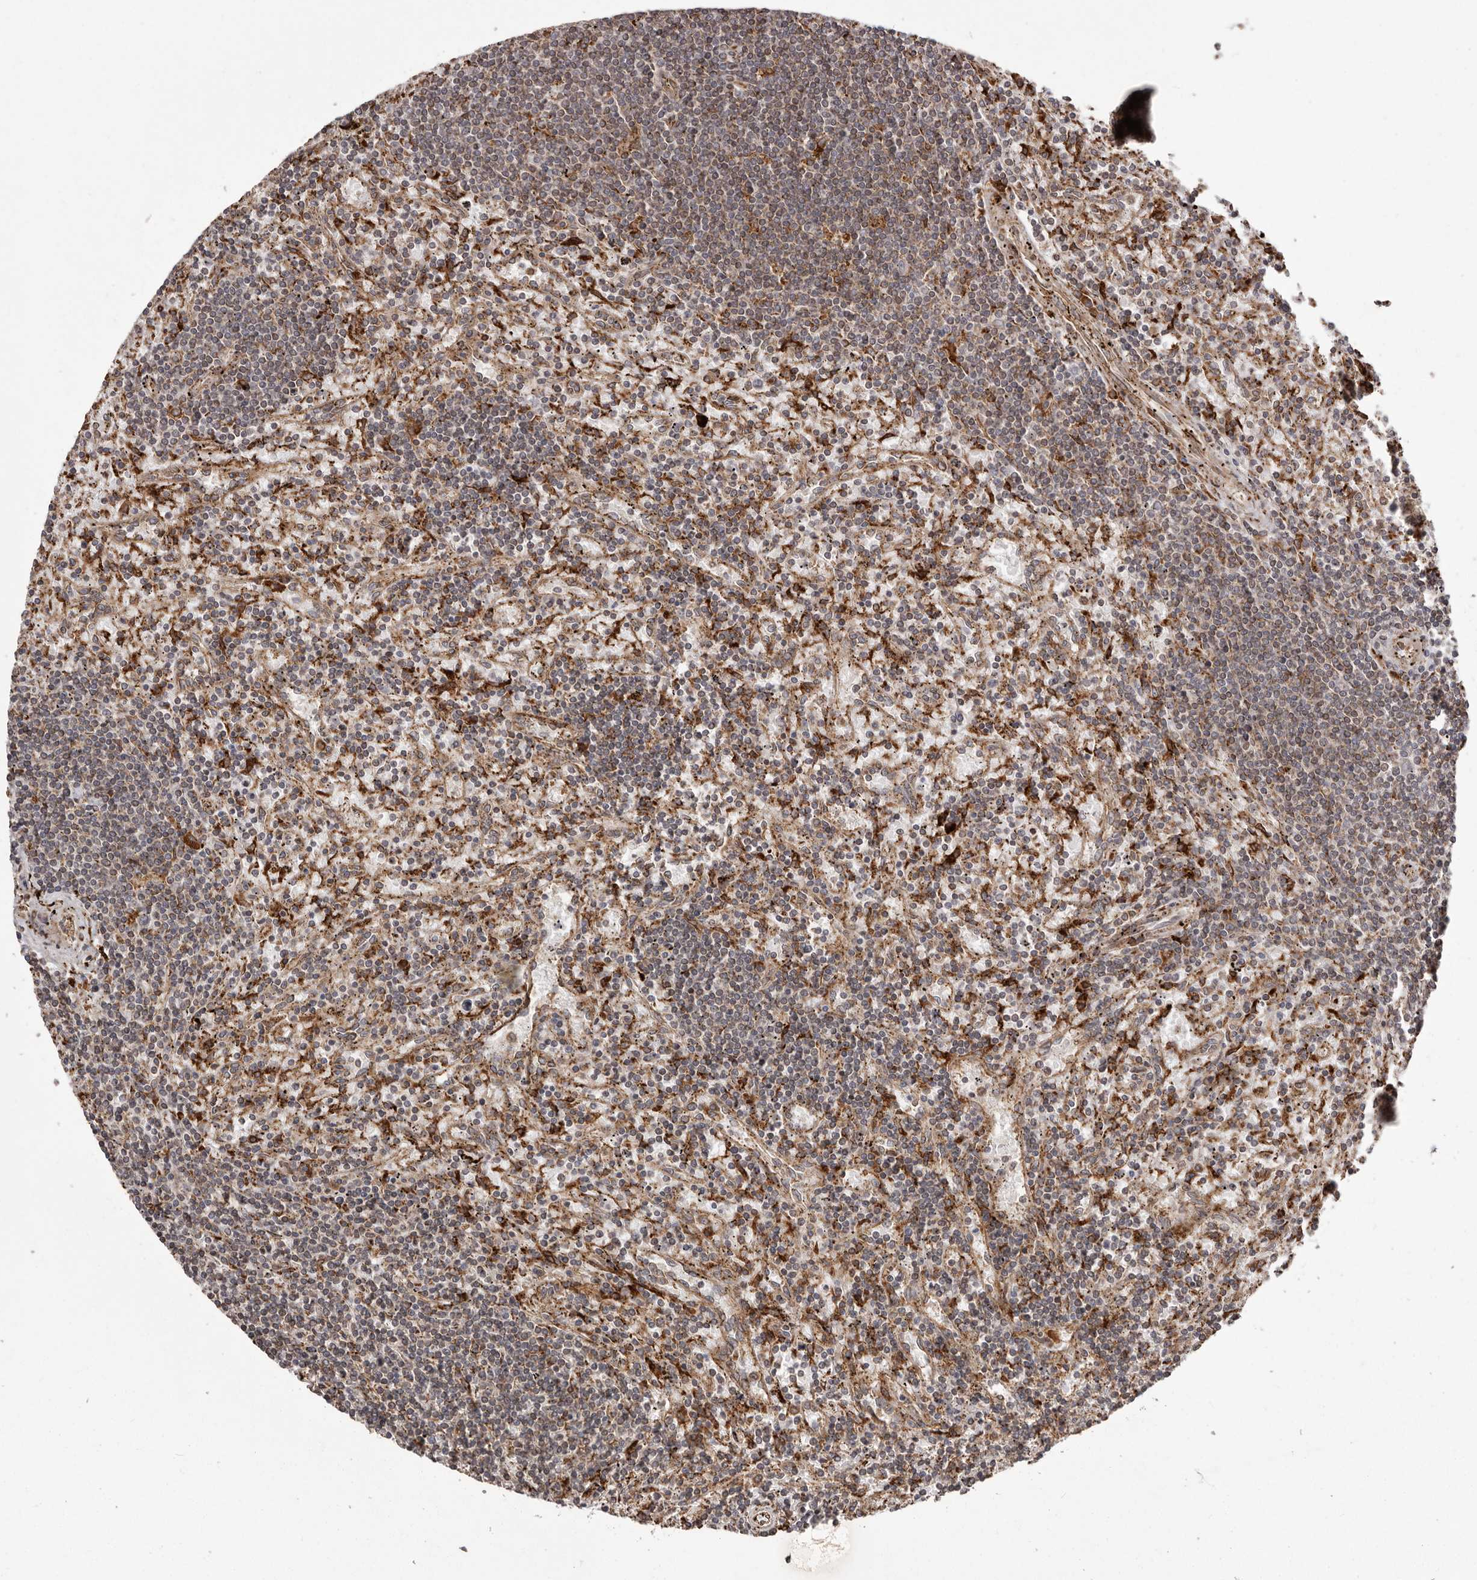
{"staining": {"intensity": "weak", "quantity": "25%-75%", "location": "cytoplasmic/membranous"}, "tissue": "lymphoma", "cell_type": "Tumor cells", "image_type": "cancer", "snomed": [{"axis": "morphology", "description": "Malignant lymphoma, non-Hodgkin's type, Low grade"}, {"axis": "topography", "description": "Spleen"}], "caption": "This histopathology image demonstrates lymphoma stained with immunohistochemistry to label a protein in brown. The cytoplasmic/membranous of tumor cells show weak positivity for the protein. Nuclei are counter-stained blue.", "gene": "NUP43", "patient": {"sex": "male", "age": 76}}